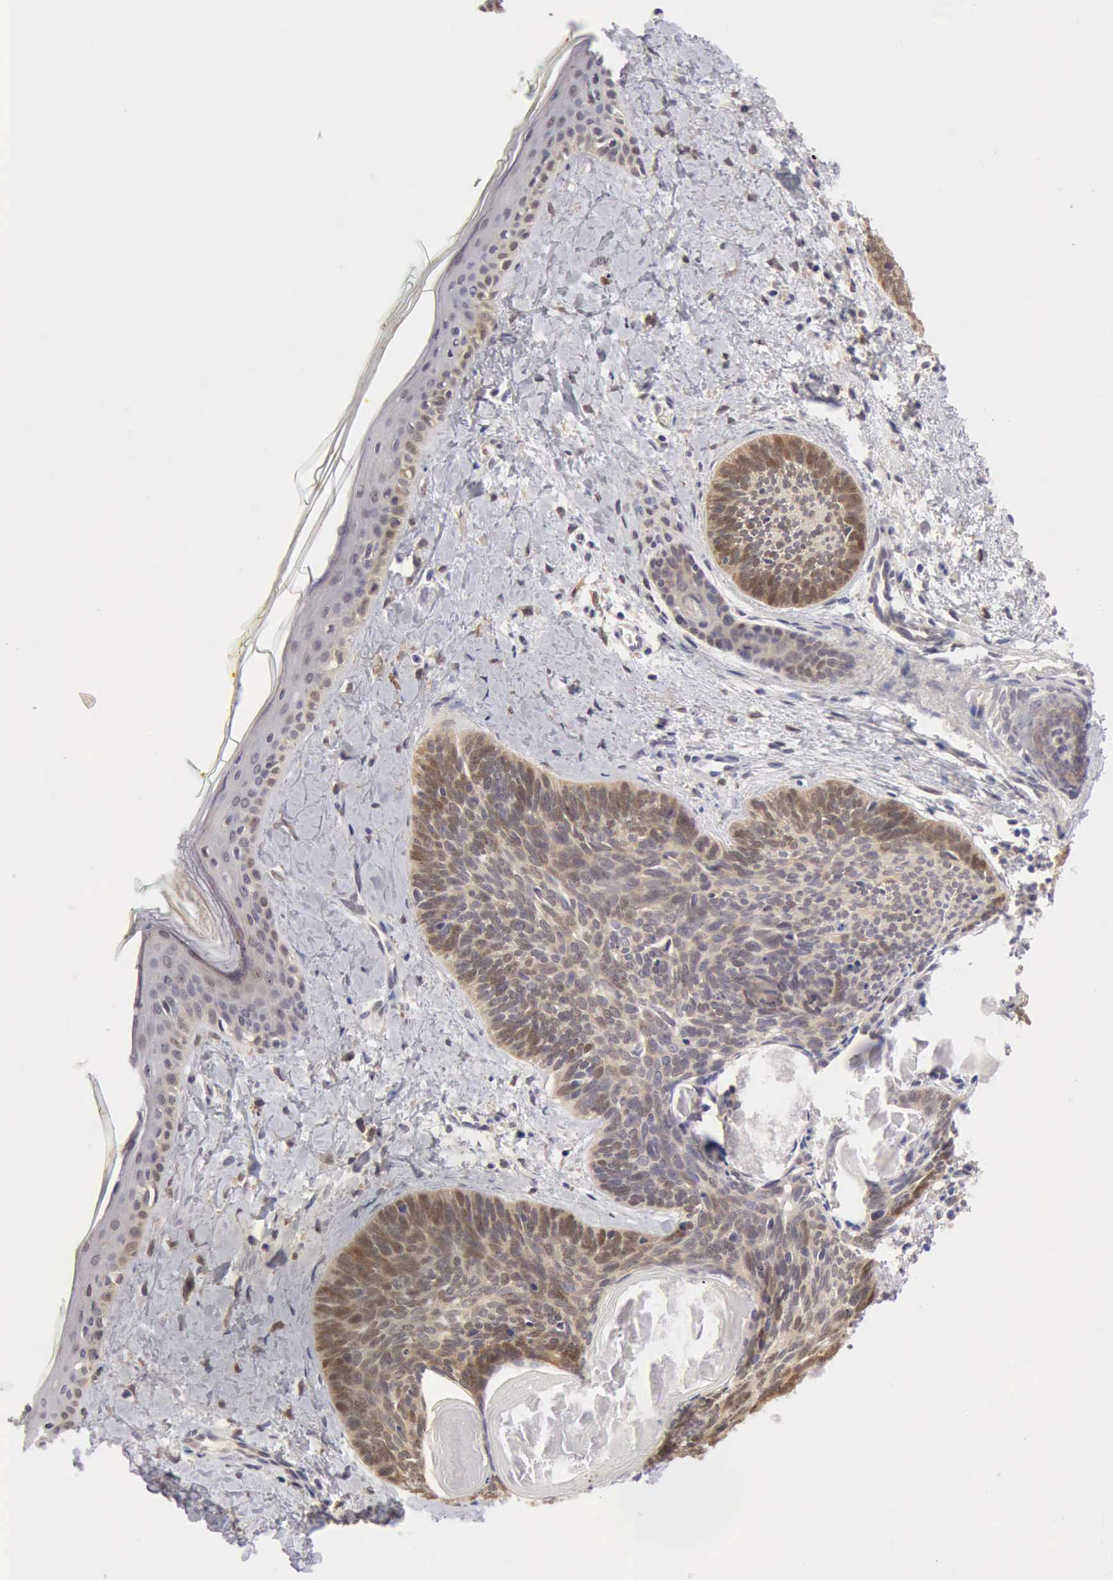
{"staining": {"intensity": "weak", "quantity": "25%-75%", "location": "cytoplasmic/membranous"}, "tissue": "skin cancer", "cell_type": "Tumor cells", "image_type": "cancer", "snomed": [{"axis": "morphology", "description": "Basal cell carcinoma"}, {"axis": "topography", "description": "Skin"}], "caption": "The image exhibits a brown stain indicating the presence of a protein in the cytoplasmic/membranous of tumor cells in basal cell carcinoma (skin).", "gene": "PTGR2", "patient": {"sex": "female", "age": 81}}